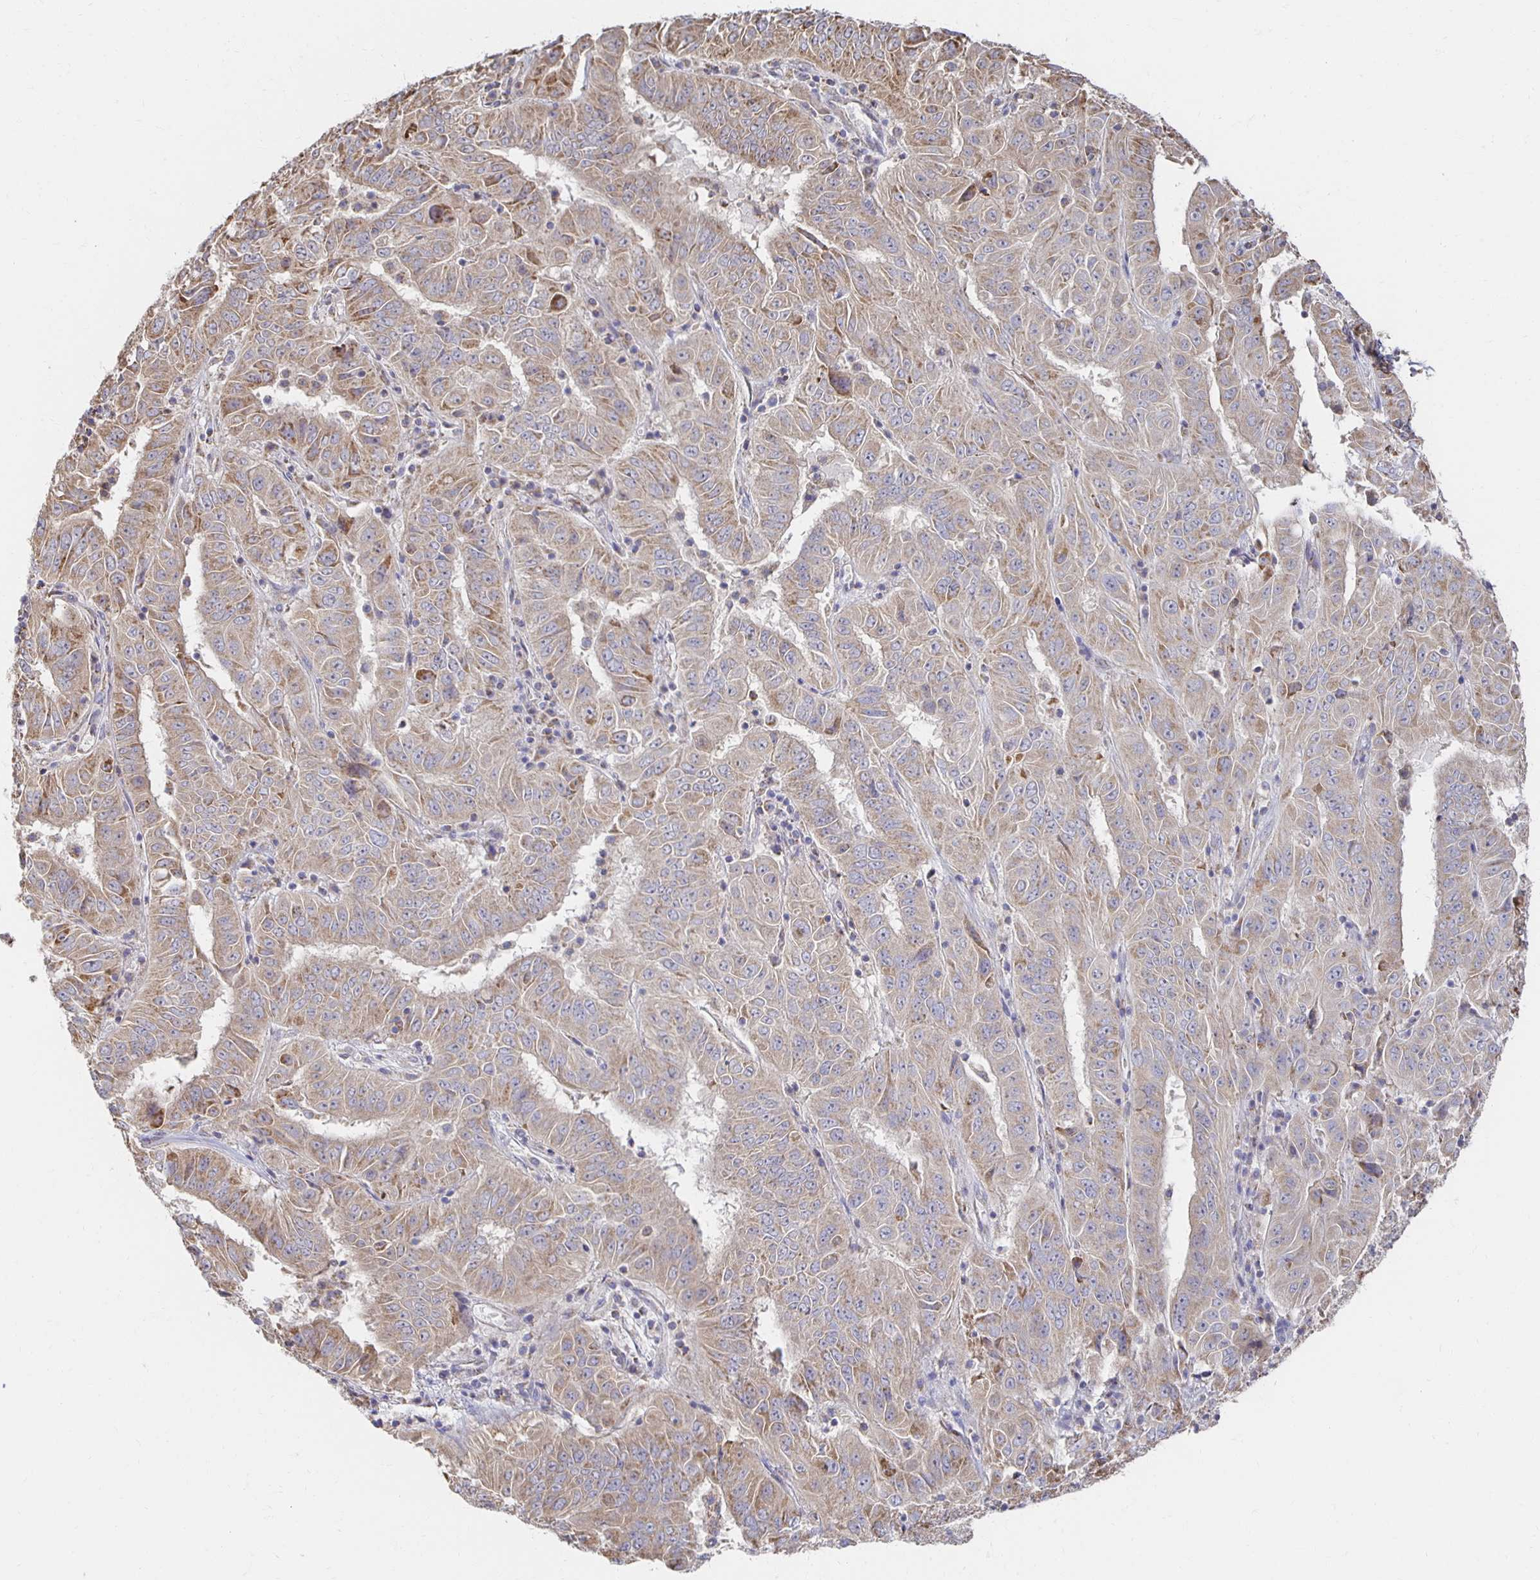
{"staining": {"intensity": "weak", "quantity": ">75%", "location": "cytoplasmic/membranous"}, "tissue": "pancreatic cancer", "cell_type": "Tumor cells", "image_type": "cancer", "snomed": [{"axis": "morphology", "description": "Adenocarcinoma, NOS"}, {"axis": "topography", "description": "Pancreas"}], "caption": "Brown immunohistochemical staining in human pancreatic cancer (adenocarcinoma) displays weak cytoplasmic/membranous staining in approximately >75% of tumor cells.", "gene": "NKX2-8", "patient": {"sex": "male", "age": 63}}